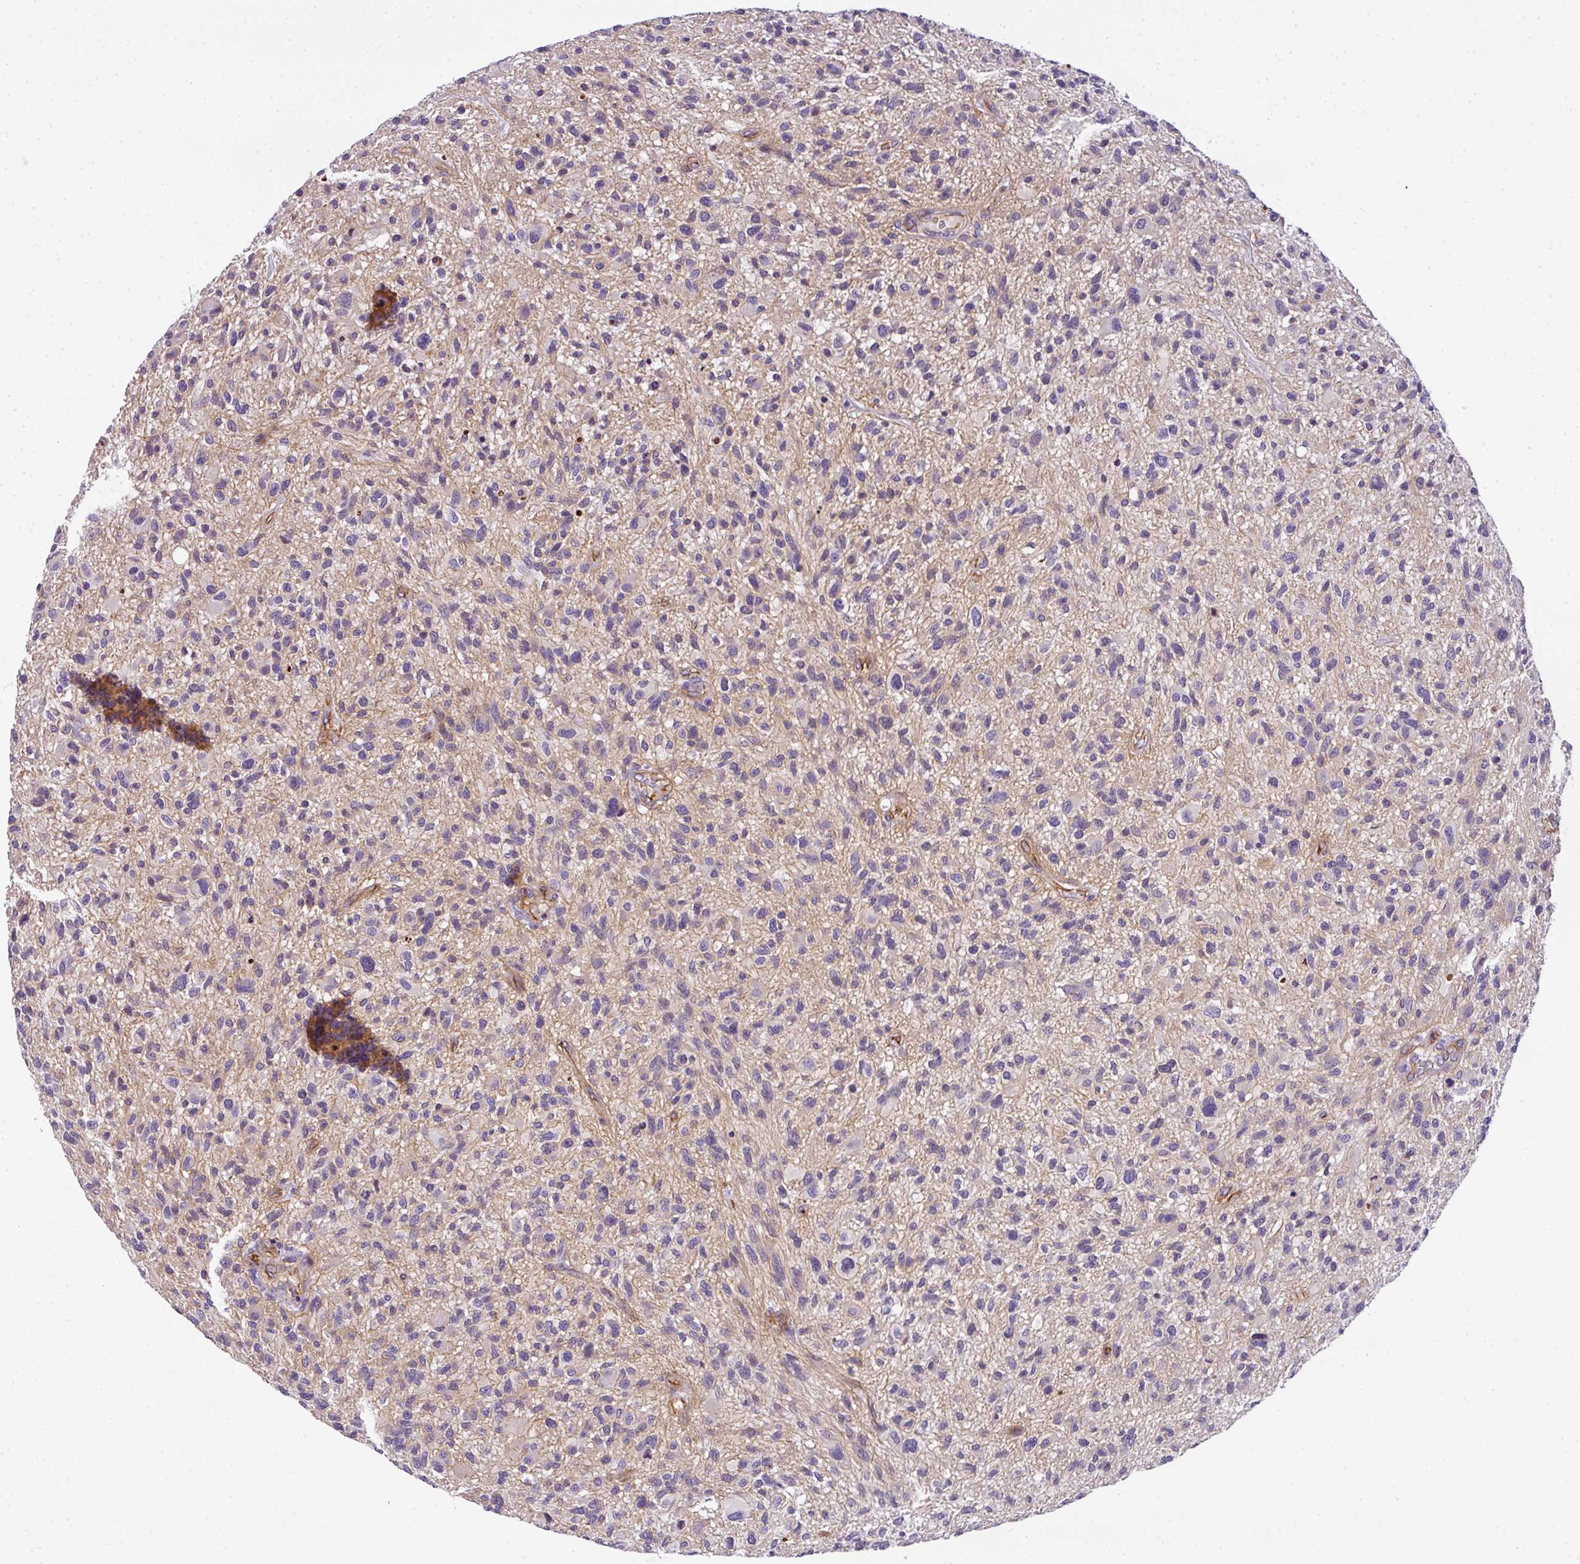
{"staining": {"intensity": "negative", "quantity": "none", "location": "none"}, "tissue": "glioma", "cell_type": "Tumor cells", "image_type": "cancer", "snomed": [{"axis": "morphology", "description": "Glioma, malignant, High grade"}, {"axis": "topography", "description": "Brain"}], "caption": "The IHC image has no significant staining in tumor cells of high-grade glioma (malignant) tissue.", "gene": "OR11H4", "patient": {"sex": "male", "age": 47}}